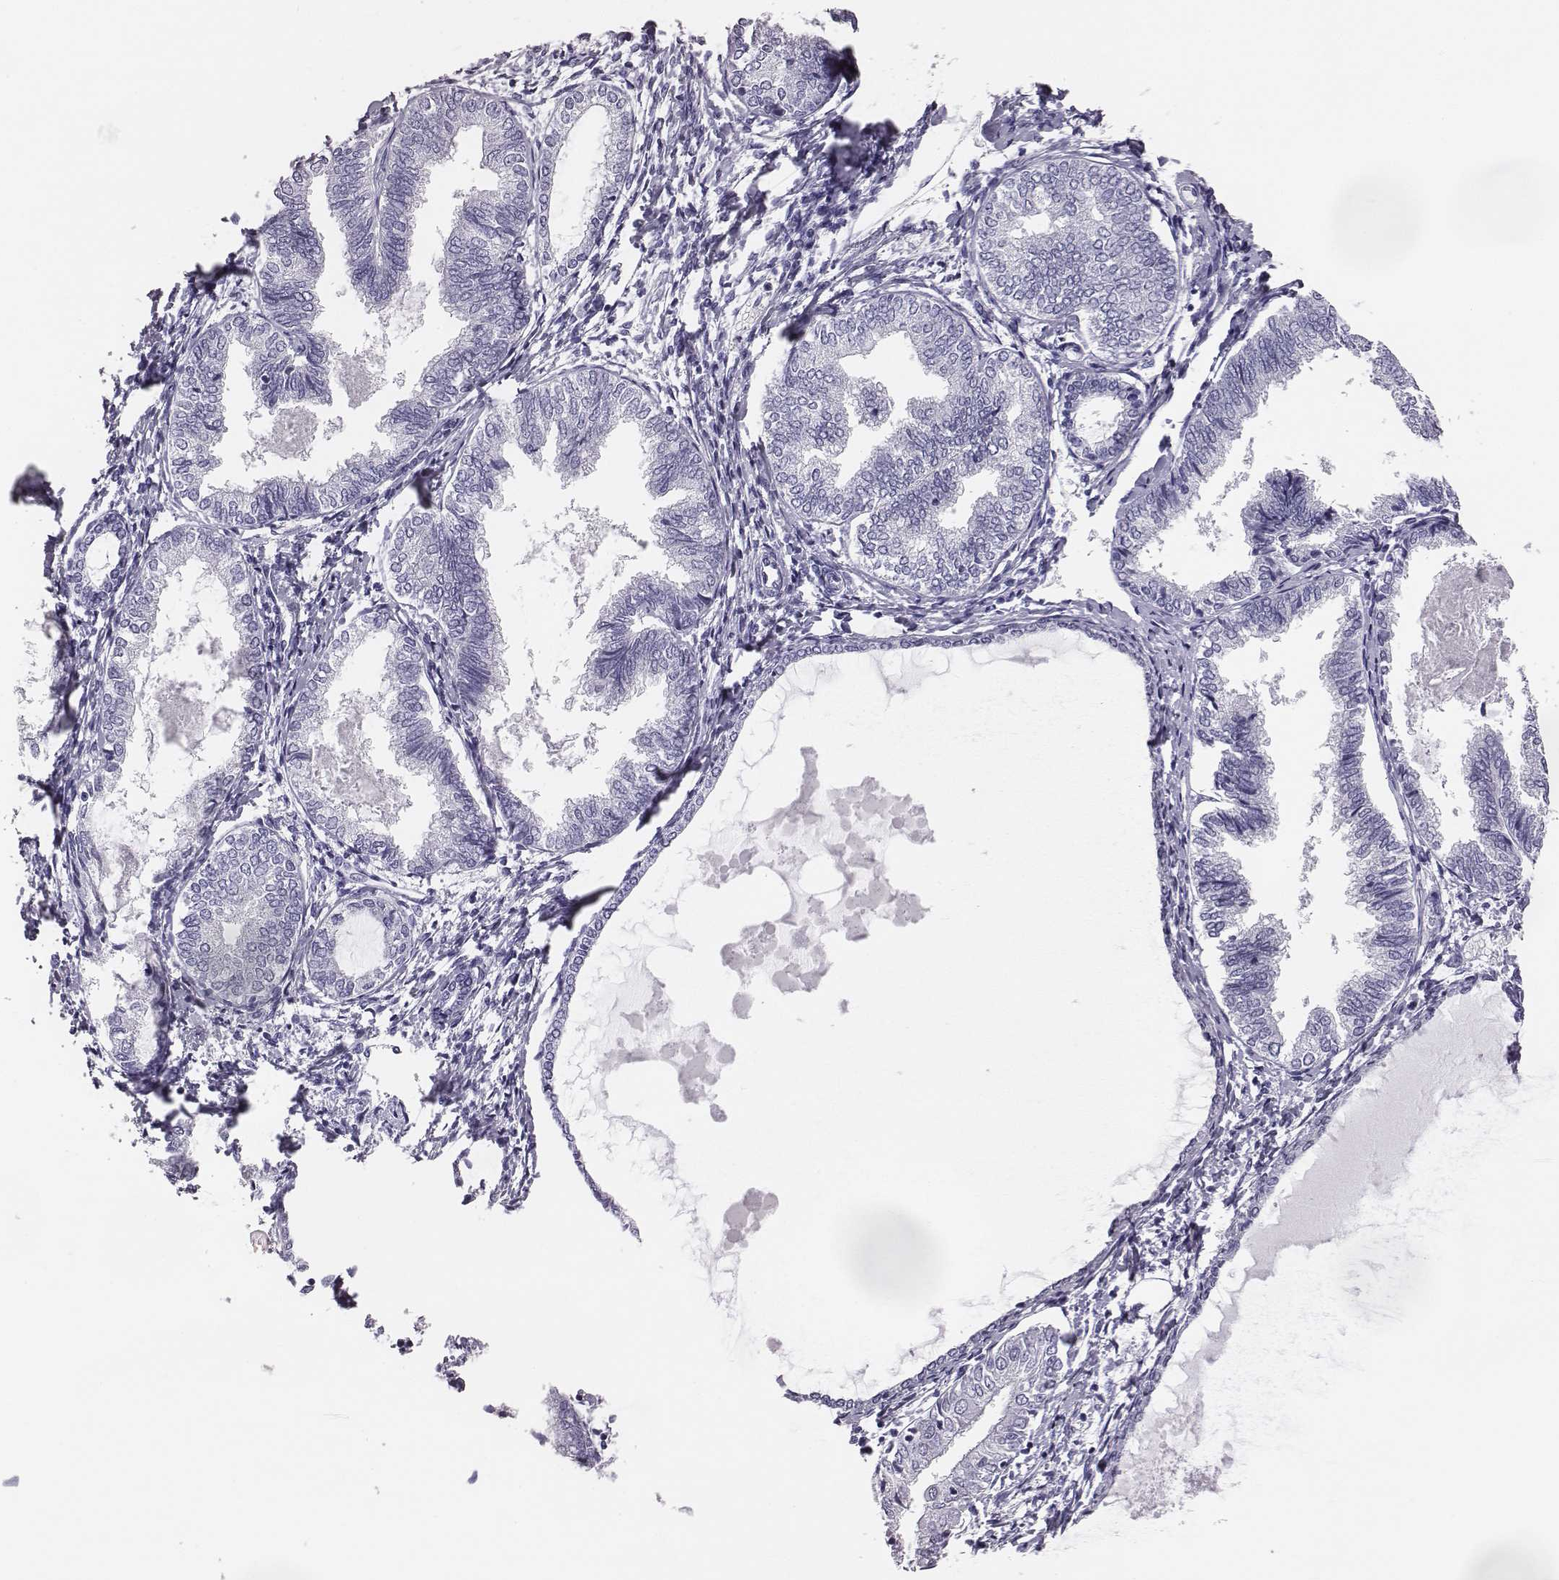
{"staining": {"intensity": "negative", "quantity": "none", "location": "none"}, "tissue": "endometrial cancer", "cell_type": "Tumor cells", "image_type": "cancer", "snomed": [{"axis": "morphology", "description": "Adenocarcinoma, NOS"}, {"axis": "topography", "description": "Endometrium"}], "caption": "Human endometrial cancer stained for a protein using immunohistochemistry exhibits no expression in tumor cells.", "gene": "ACOD1", "patient": {"sex": "female", "age": 68}}